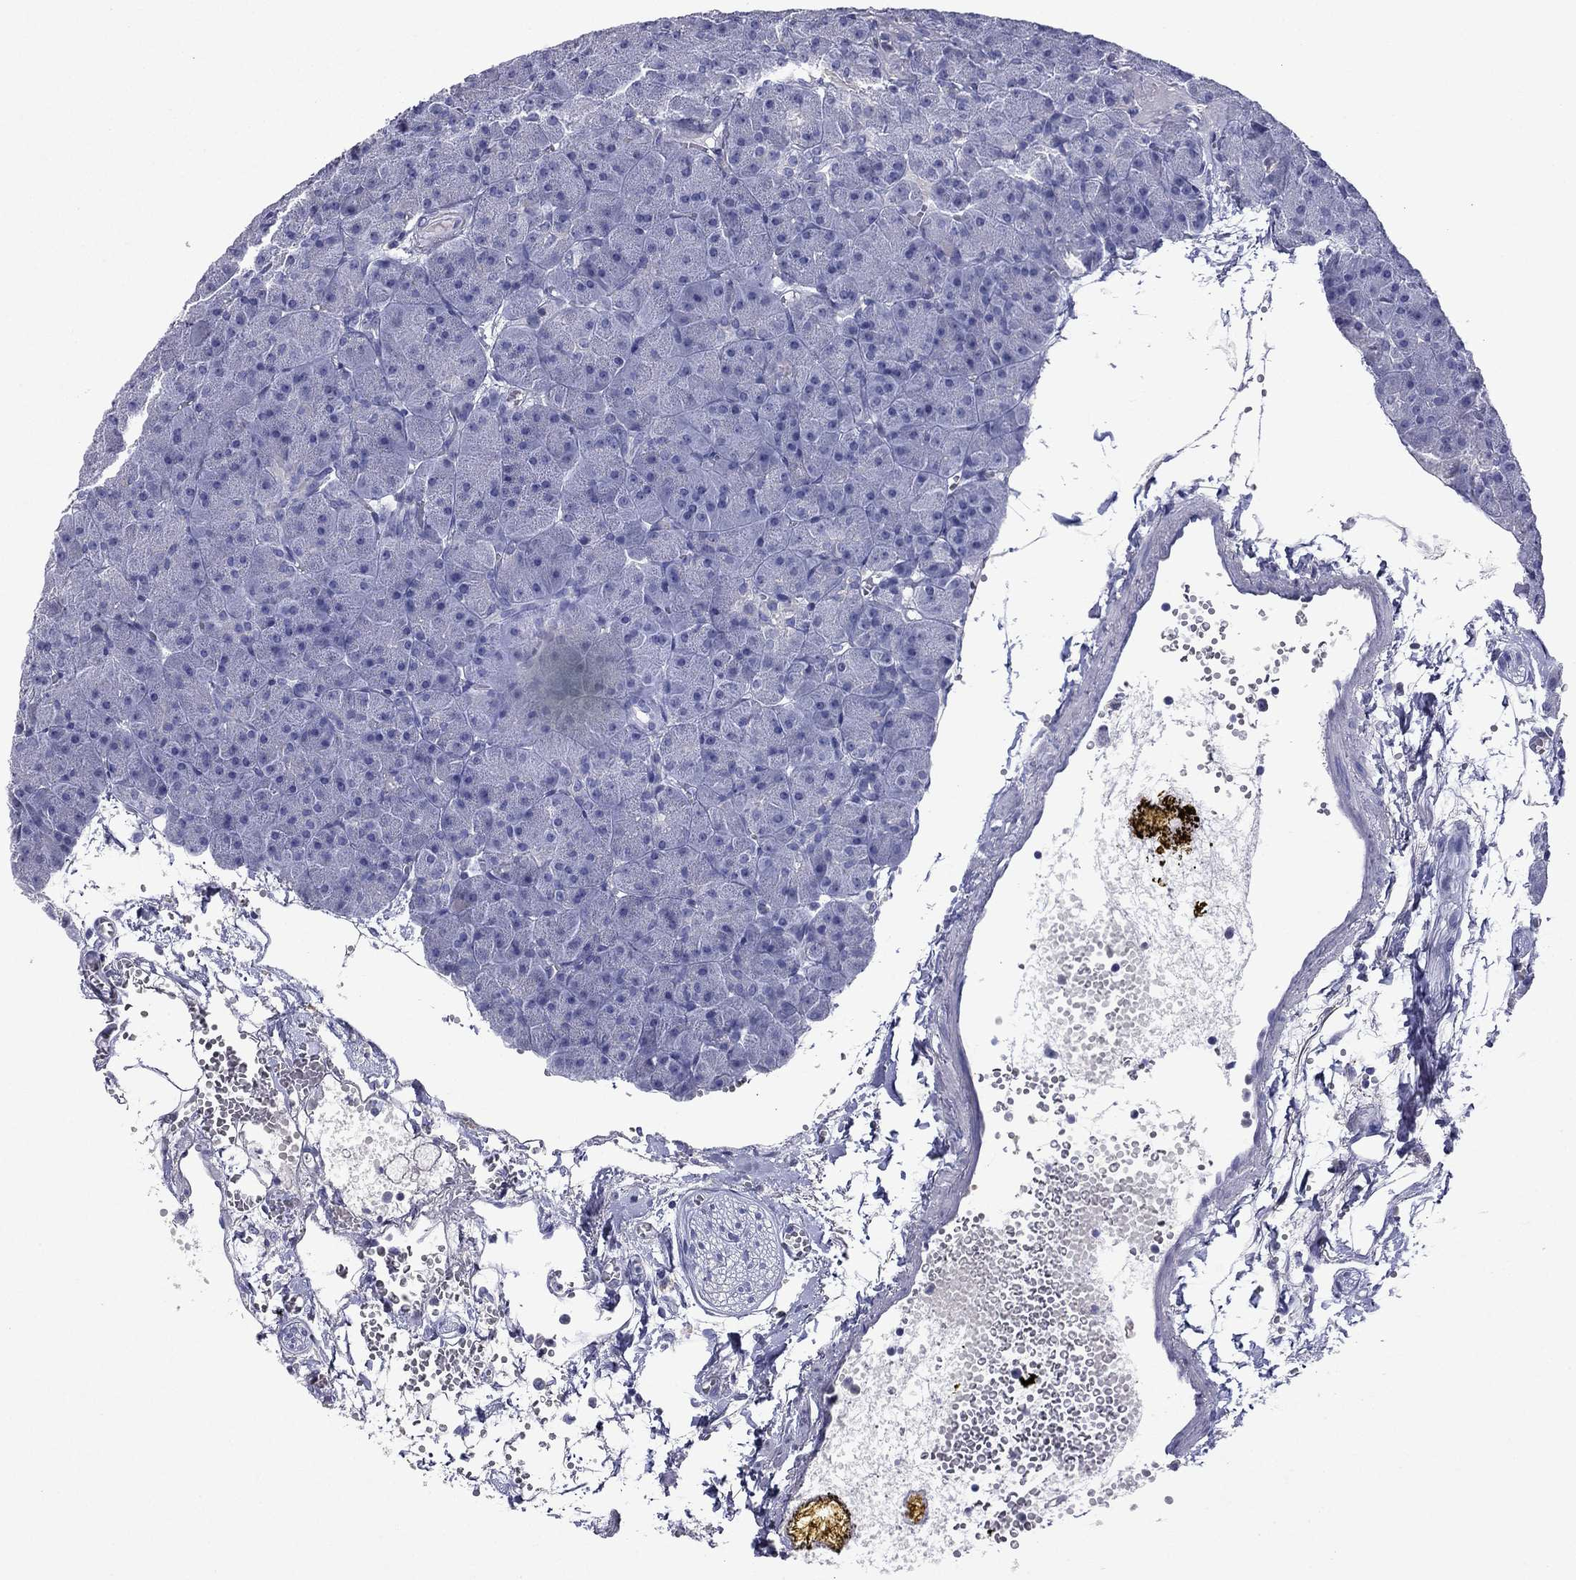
{"staining": {"intensity": "negative", "quantity": "none", "location": "none"}, "tissue": "pancreas", "cell_type": "Exocrine glandular cells", "image_type": "normal", "snomed": [{"axis": "morphology", "description": "Normal tissue, NOS"}, {"axis": "topography", "description": "Pancreas"}], "caption": "IHC histopathology image of unremarkable pancreas: pancreas stained with DAB displays no significant protein positivity in exocrine glandular cells.", "gene": "CFAP119", "patient": {"sex": "male", "age": 61}}